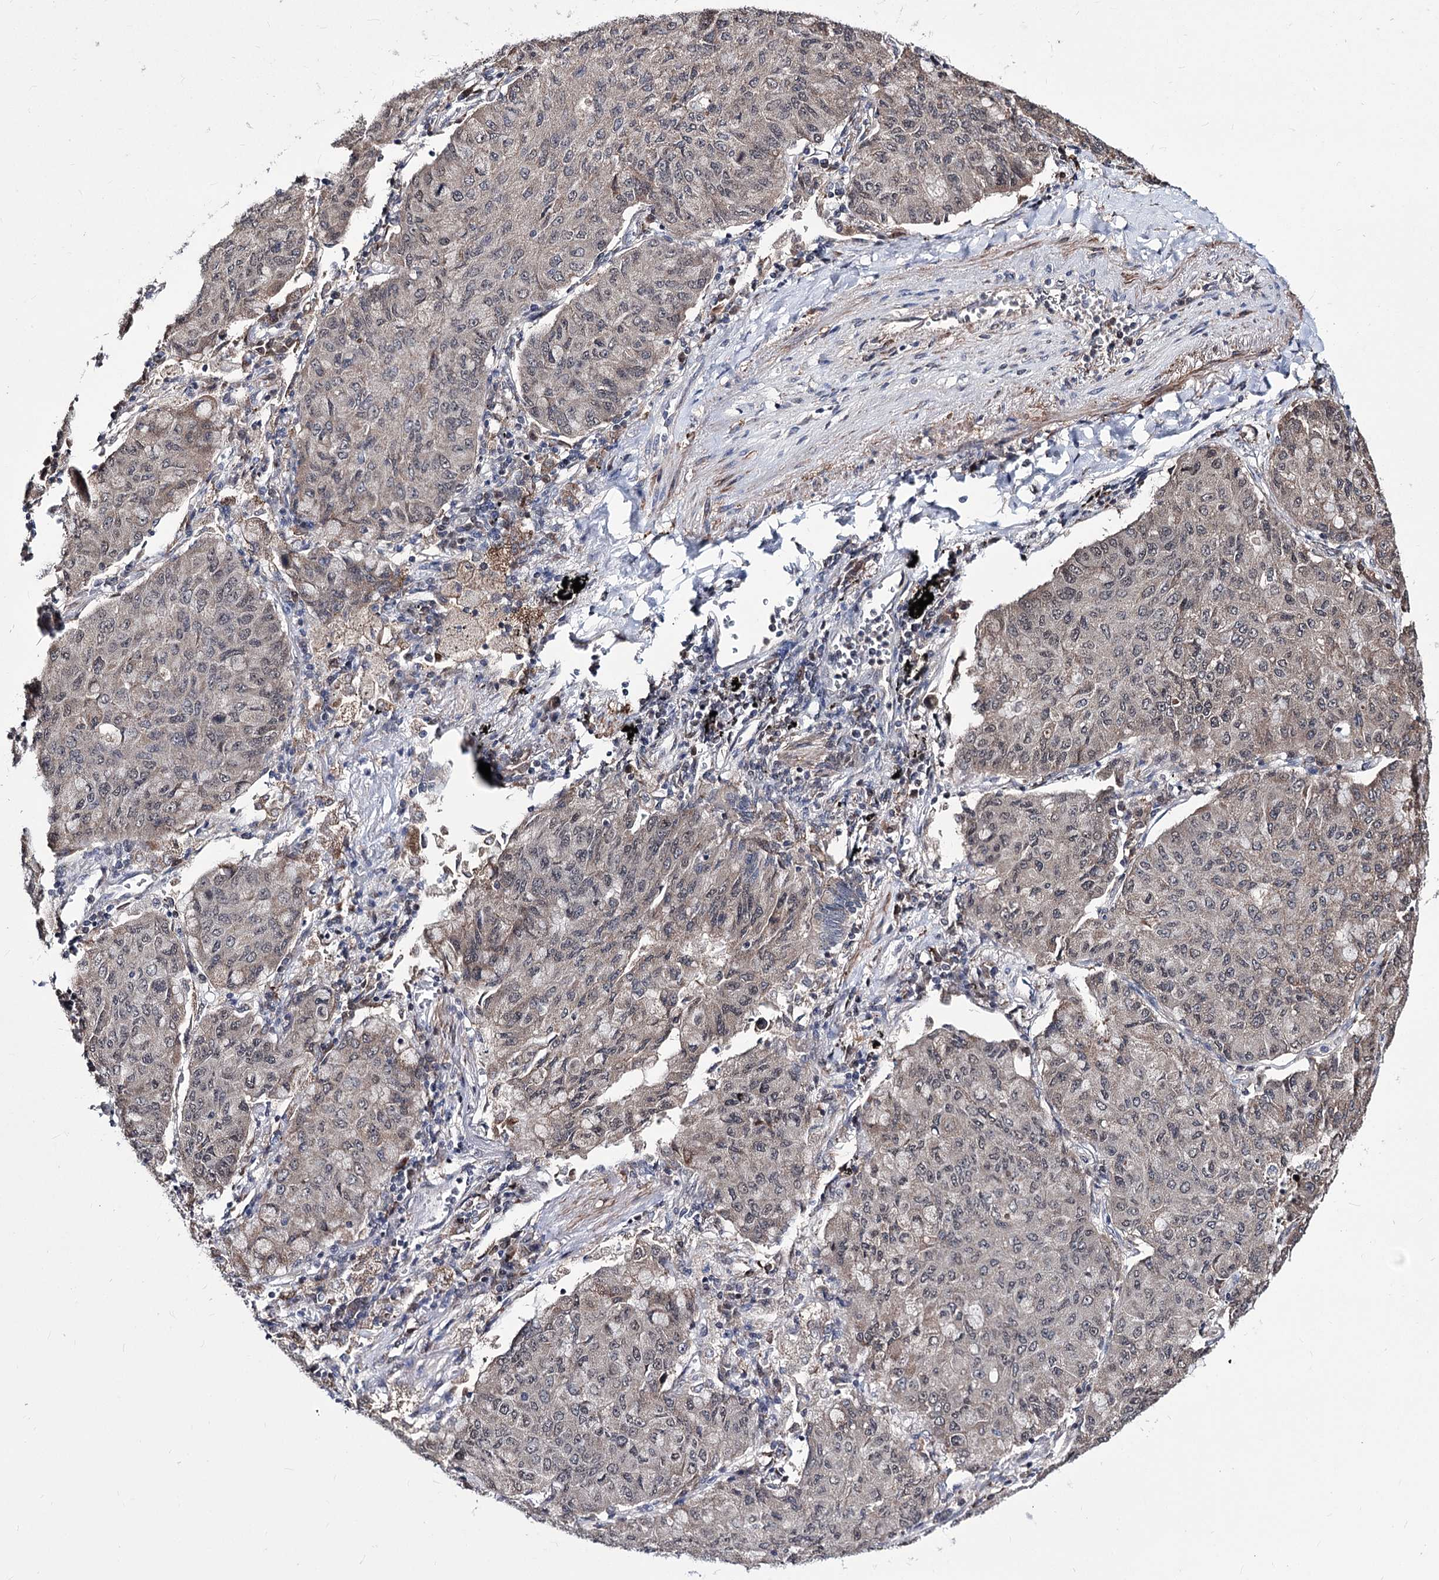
{"staining": {"intensity": "weak", "quantity": "25%-75%", "location": "cytoplasmic/membranous"}, "tissue": "lung cancer", "cell_type": "Tumor cells", "image_type": "cancer", "snomed": [{"axis": "morphology", "description": "Squamous cell carcinoma, NOS"}, {"axis": "topography", "description": "Lung"}], "caption": "IHC staining of lung cancer (squamous cell carcinoma), which reveals low levels of weak cytoplasmic/membranous expression in about 25%-75% of tumor cells indicating weak cytoplasmic/membranous protein staining. The staining was performed using DAB (brown) for protein detection and nuclei were counterstained in hematoxylin (blue).", "gene": "PPRC1", "patient": {"sex": "male", "age": 74}}